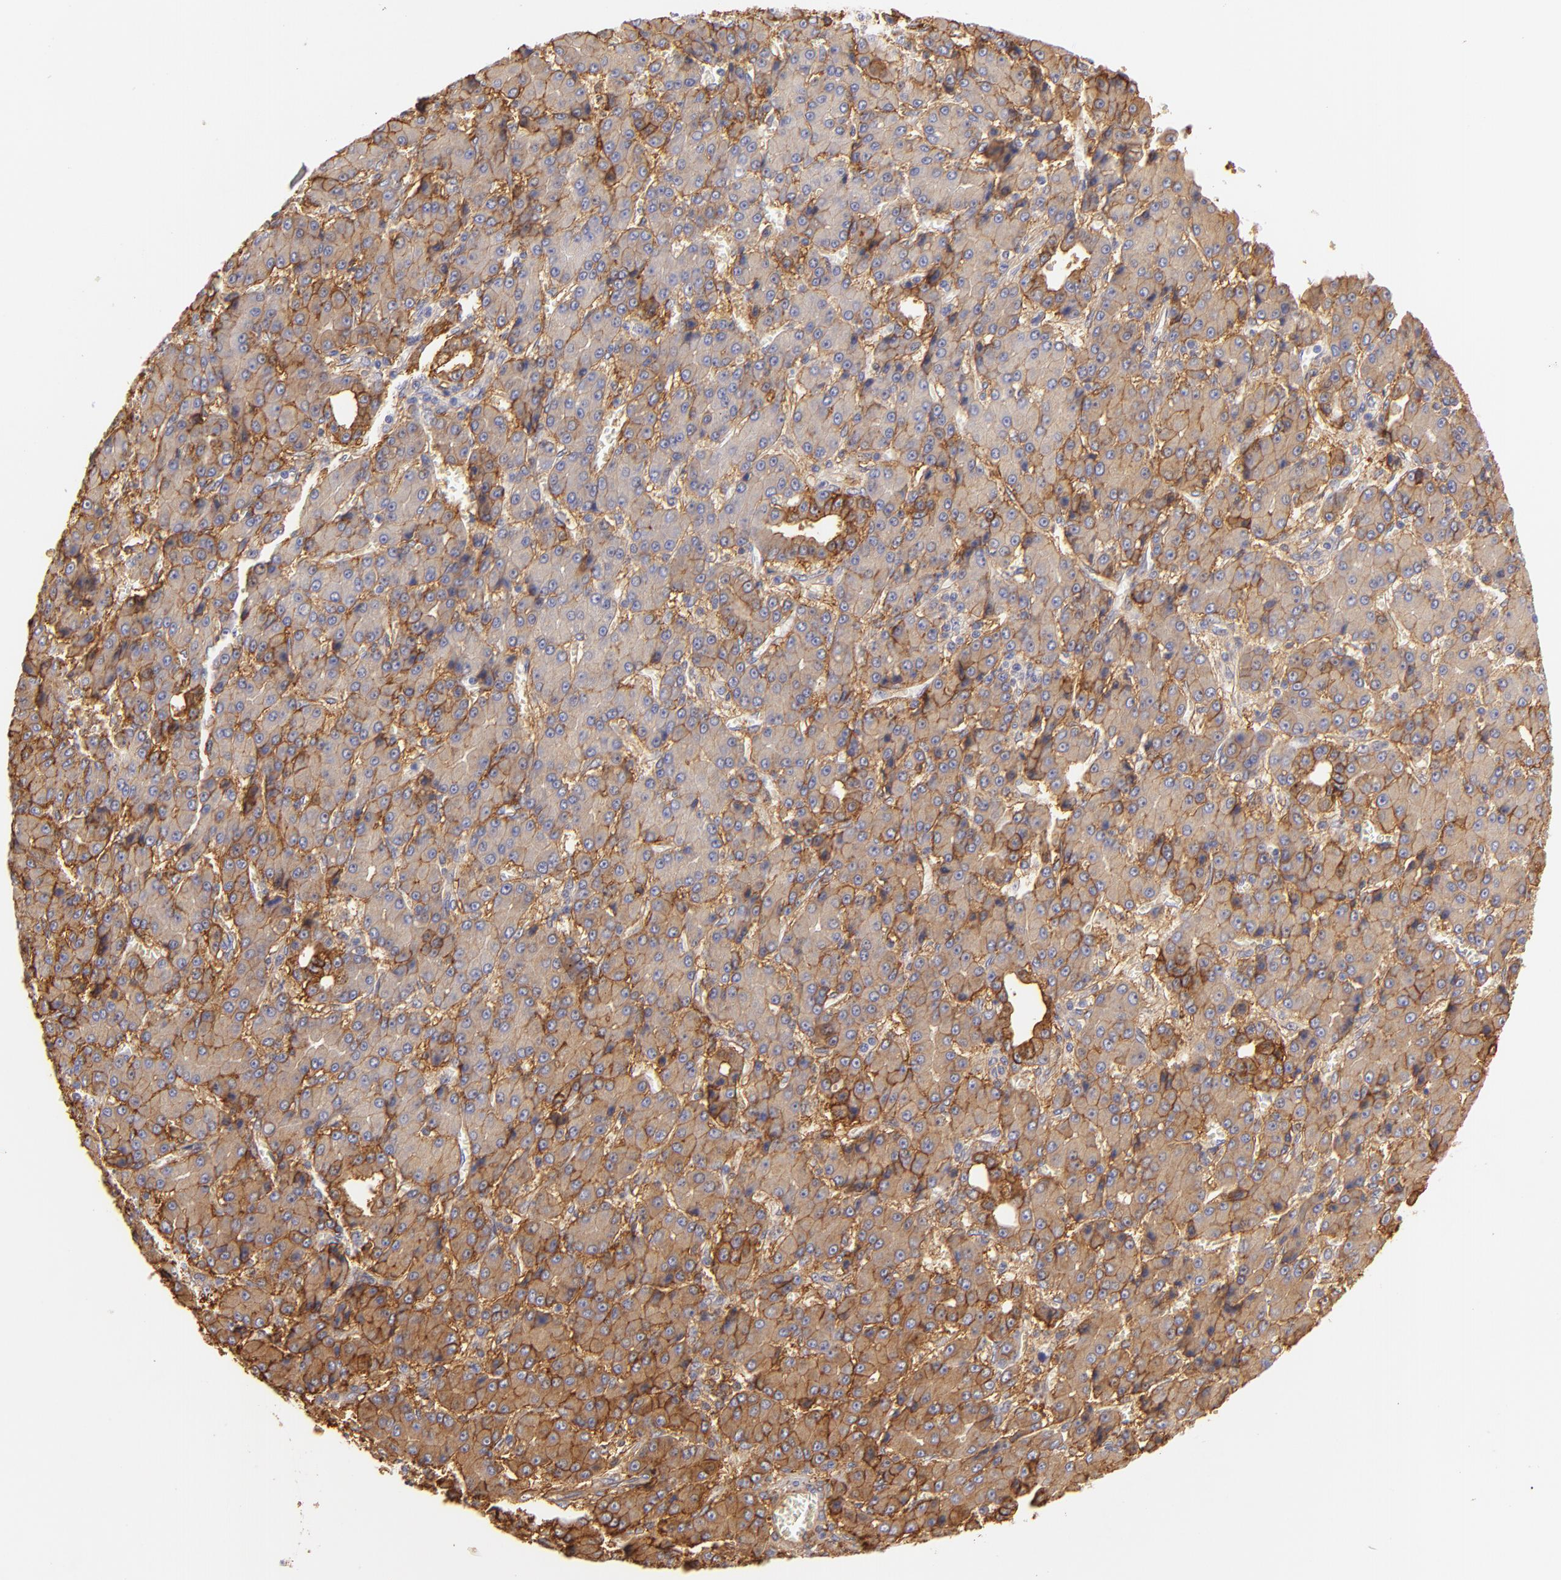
{"staining": {"intensity": "strong", "quantity": ">75%", "location": "cytoplasmic/membranous"}, "tissue": "liver cancer", "cell_type": "Tumor cells", "image_type": "cancer", "snomed": [{"axis": "morphology", "description": "Carcinoma, Hepatocellular, NOS"}, {"axis": "topography", "description": "Liver"}], "caption": "A brown stain labels strong cytoplasmic/membranous expression of a protein in human liver hepatocellular carcinoma tumor cells.", "gene": "CD151", "patient": {"sex": "male", "age": 69}}